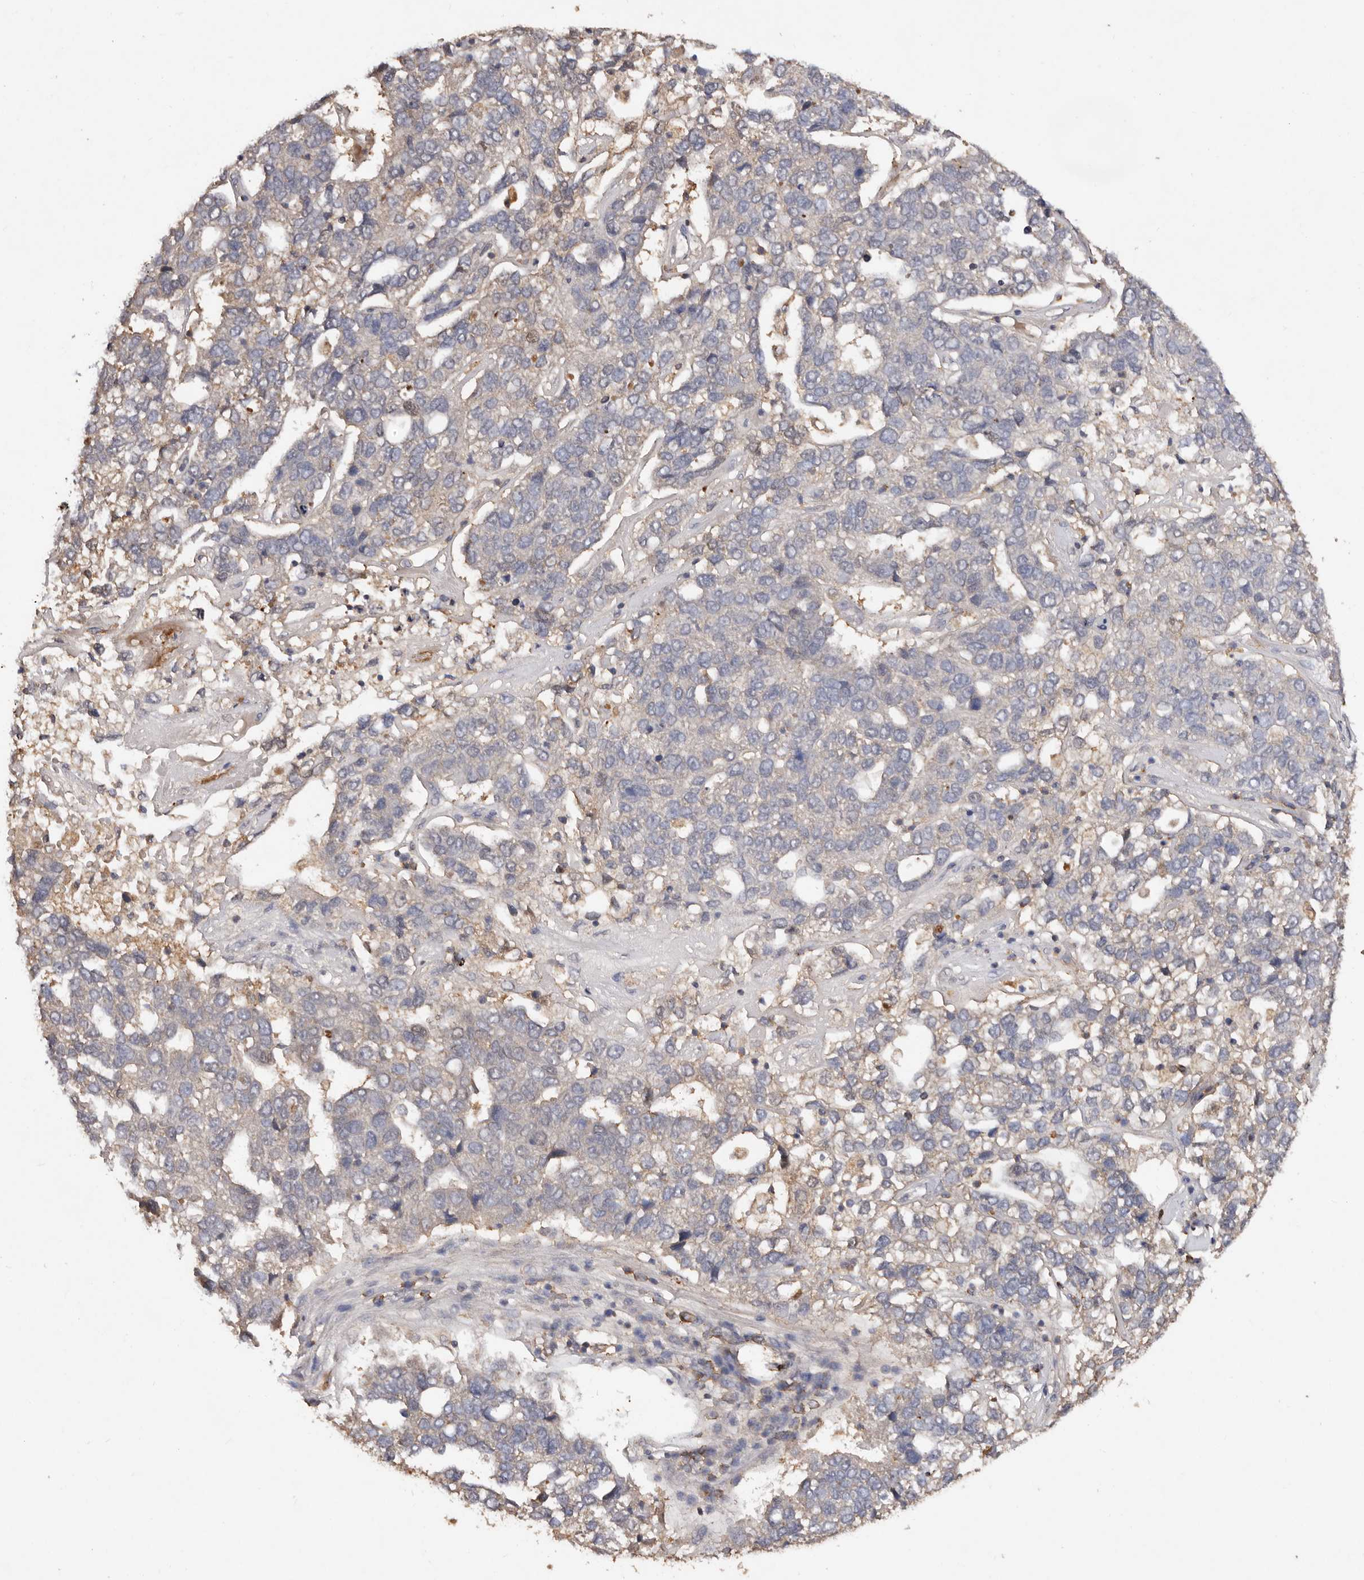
{"staining": {"intensity": "negative", "quantity": "none", "location": "none"}, "tissue": "pancreatic cancer", "cell_type": "Tumor cells", "image_type": "cancer", "snomed": [{"axis": "morphology", "description": "Adenocarcinoma, NOS"}, {"axis": "topography", "description": "Pancreas"}], "caption": "IHC histopathology image of neoplastic tissue: human pancreatic cancer (adenocarcinoma) stained with DAB (3,3'-diaminobenzidine) reveals no significant protein staining in tumor cells. (DAB (3,3'-diaminobenzidine) IHC visualized using brightfield microscopy, high magnification).", "gene": "EDEM1", "patient": {"sex": "female", "age": 61}}